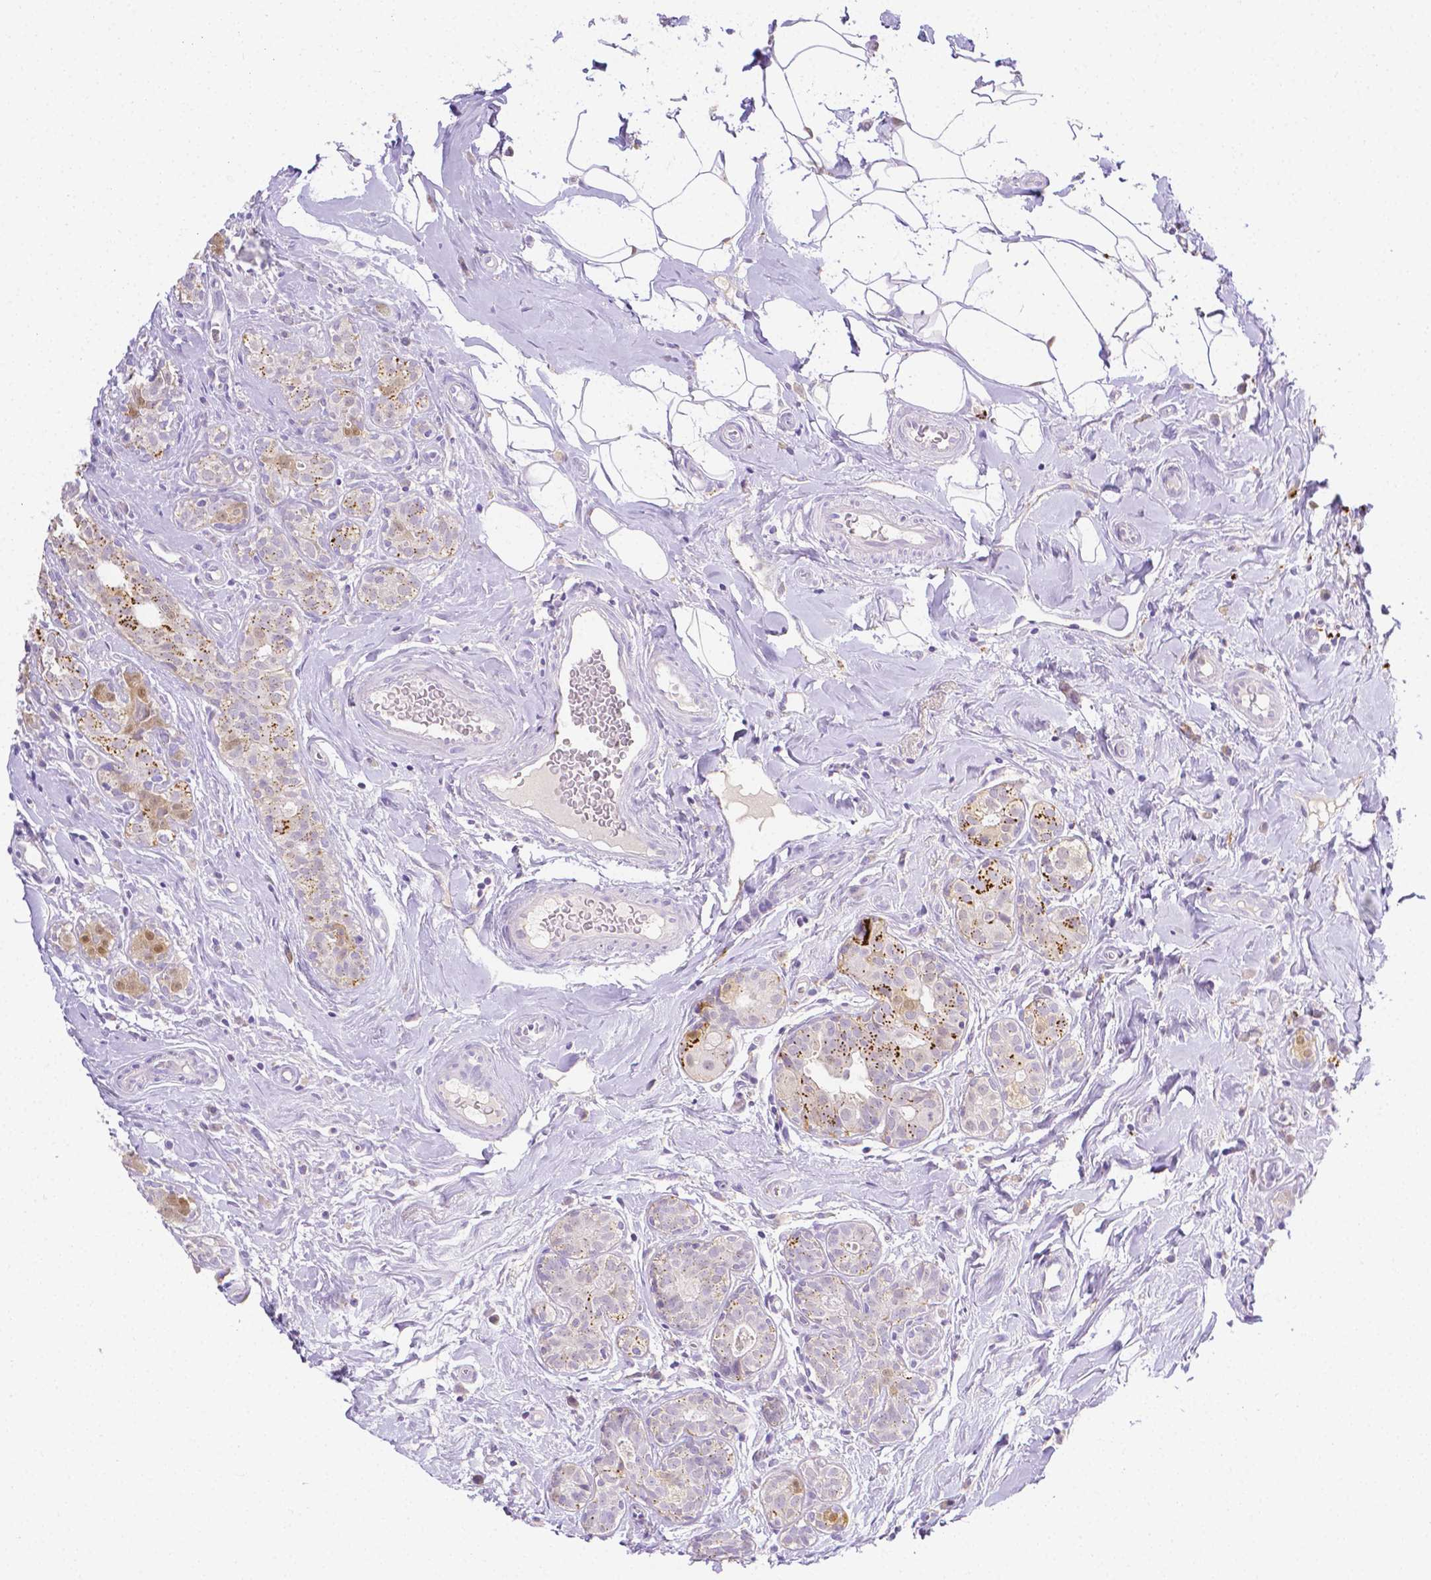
{"staining": {"intensity": "moderate", "quantity": "25%-75%", "location": "cytoplasmic/membranous"}, "tissue": "breast cancer", "cell_type": "Tumor cells", "image_type": "cancer", "snomed": [{"axis": "morphology", "description": "Normal tissue, NOS"}, {"axis": "morphology", "description": "Duct carcinoma"}, {"axis": "topography", "description": "Breast"}], "caption": "Protein analysis of infiltrating ductal carcinoma (breast) tissue exhibits moderate cytoplasmic/membranous expression in about 25%-75% of tumor cells.", "gene": "NXPH2", "patient": {"sex": "female", "age": 43}}